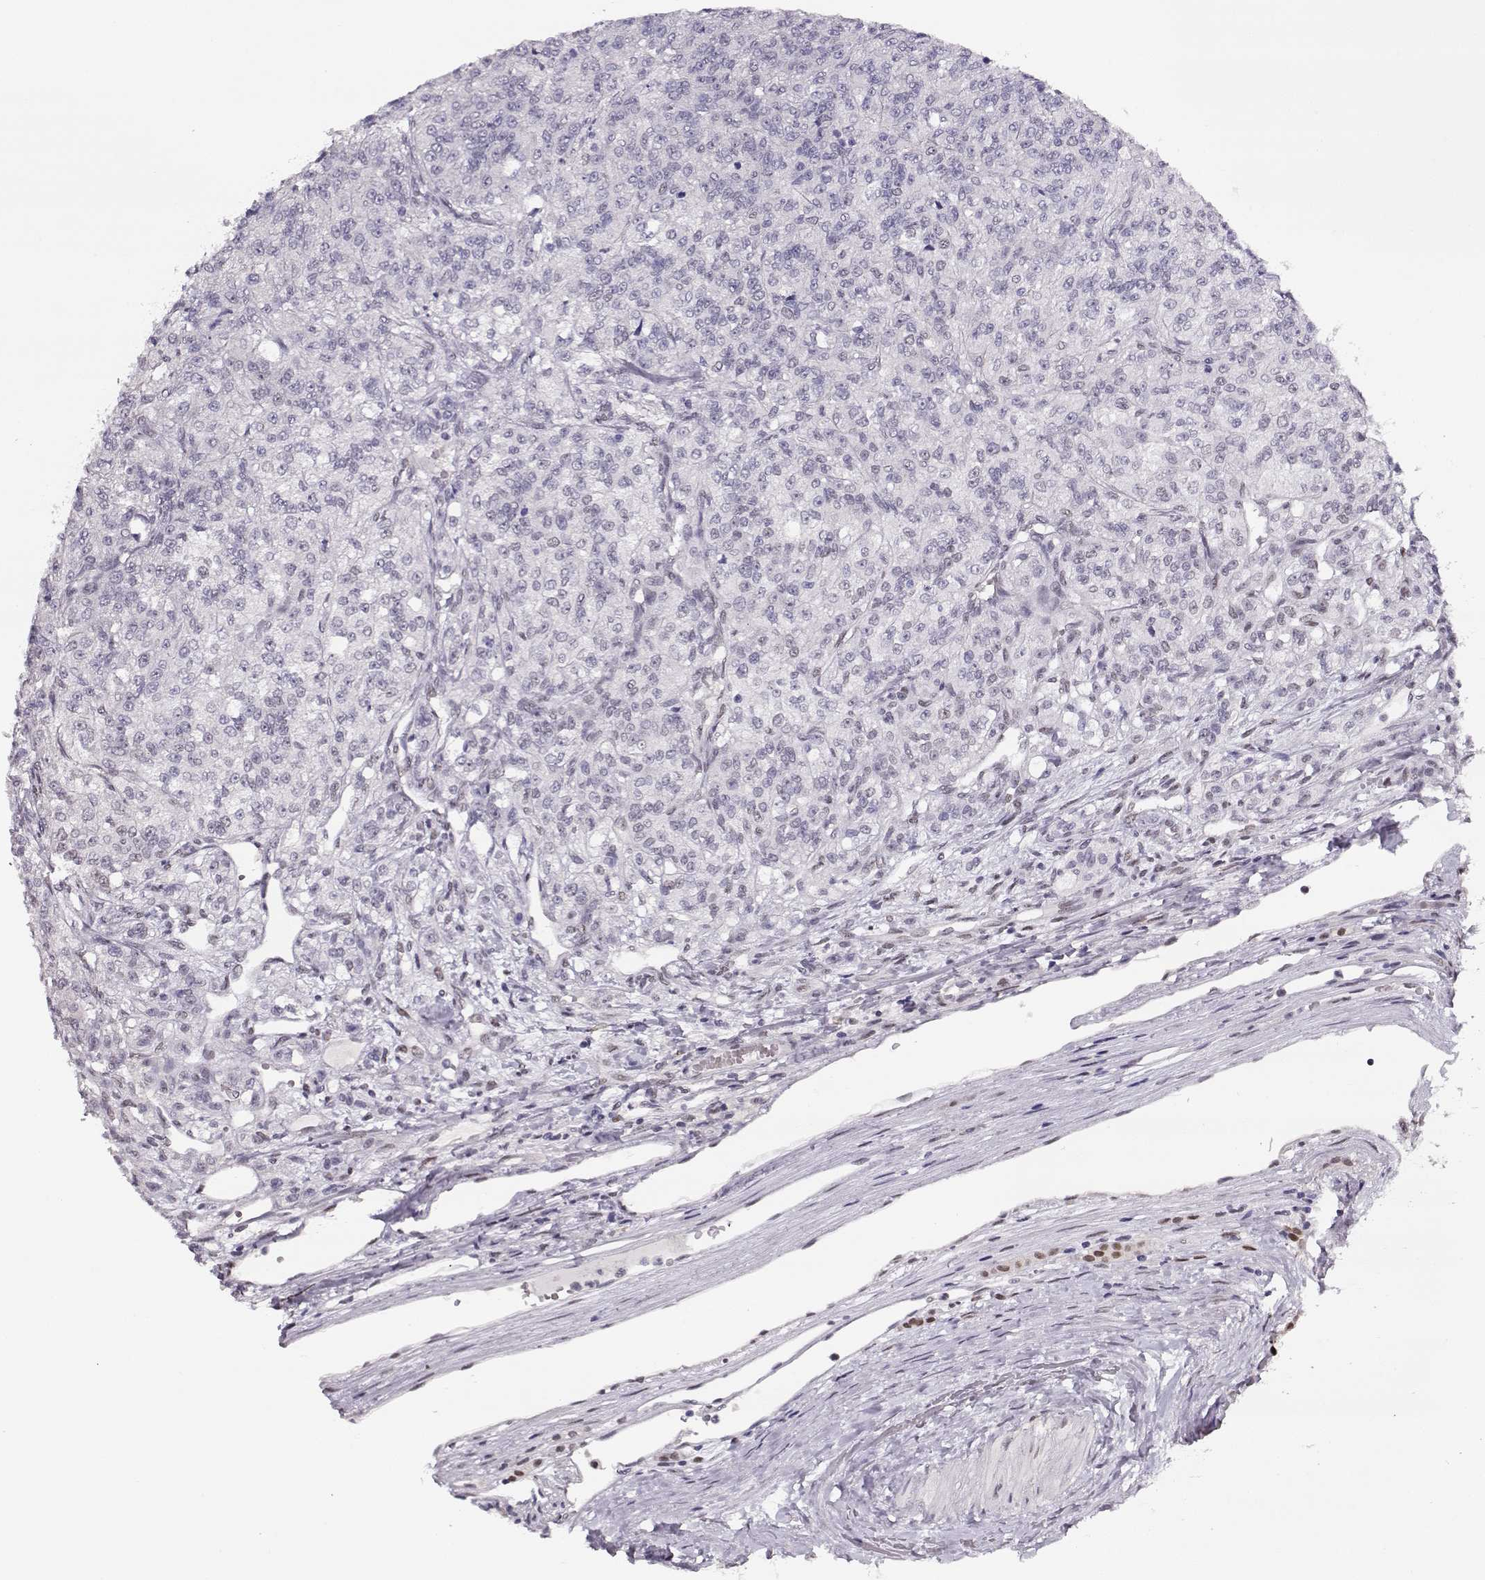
{"staining": {"intensity": "negative", "quantity": "none", "location": "none"}, "tissue": "renal cancer", "cell_type": "Tumor cells", "image_type": "cancer", "snomed": [{"axis": "morphology", "description": "Adenocarcinoma, NOS"}, {"axis": "topography", "description": "Kidney"}], "caption": "The micrograph reveals no significant staining in tumor cells of renal adenocarcinoma.", "gene": "POLI", "patient": {"sex": "female", "age": 63}}